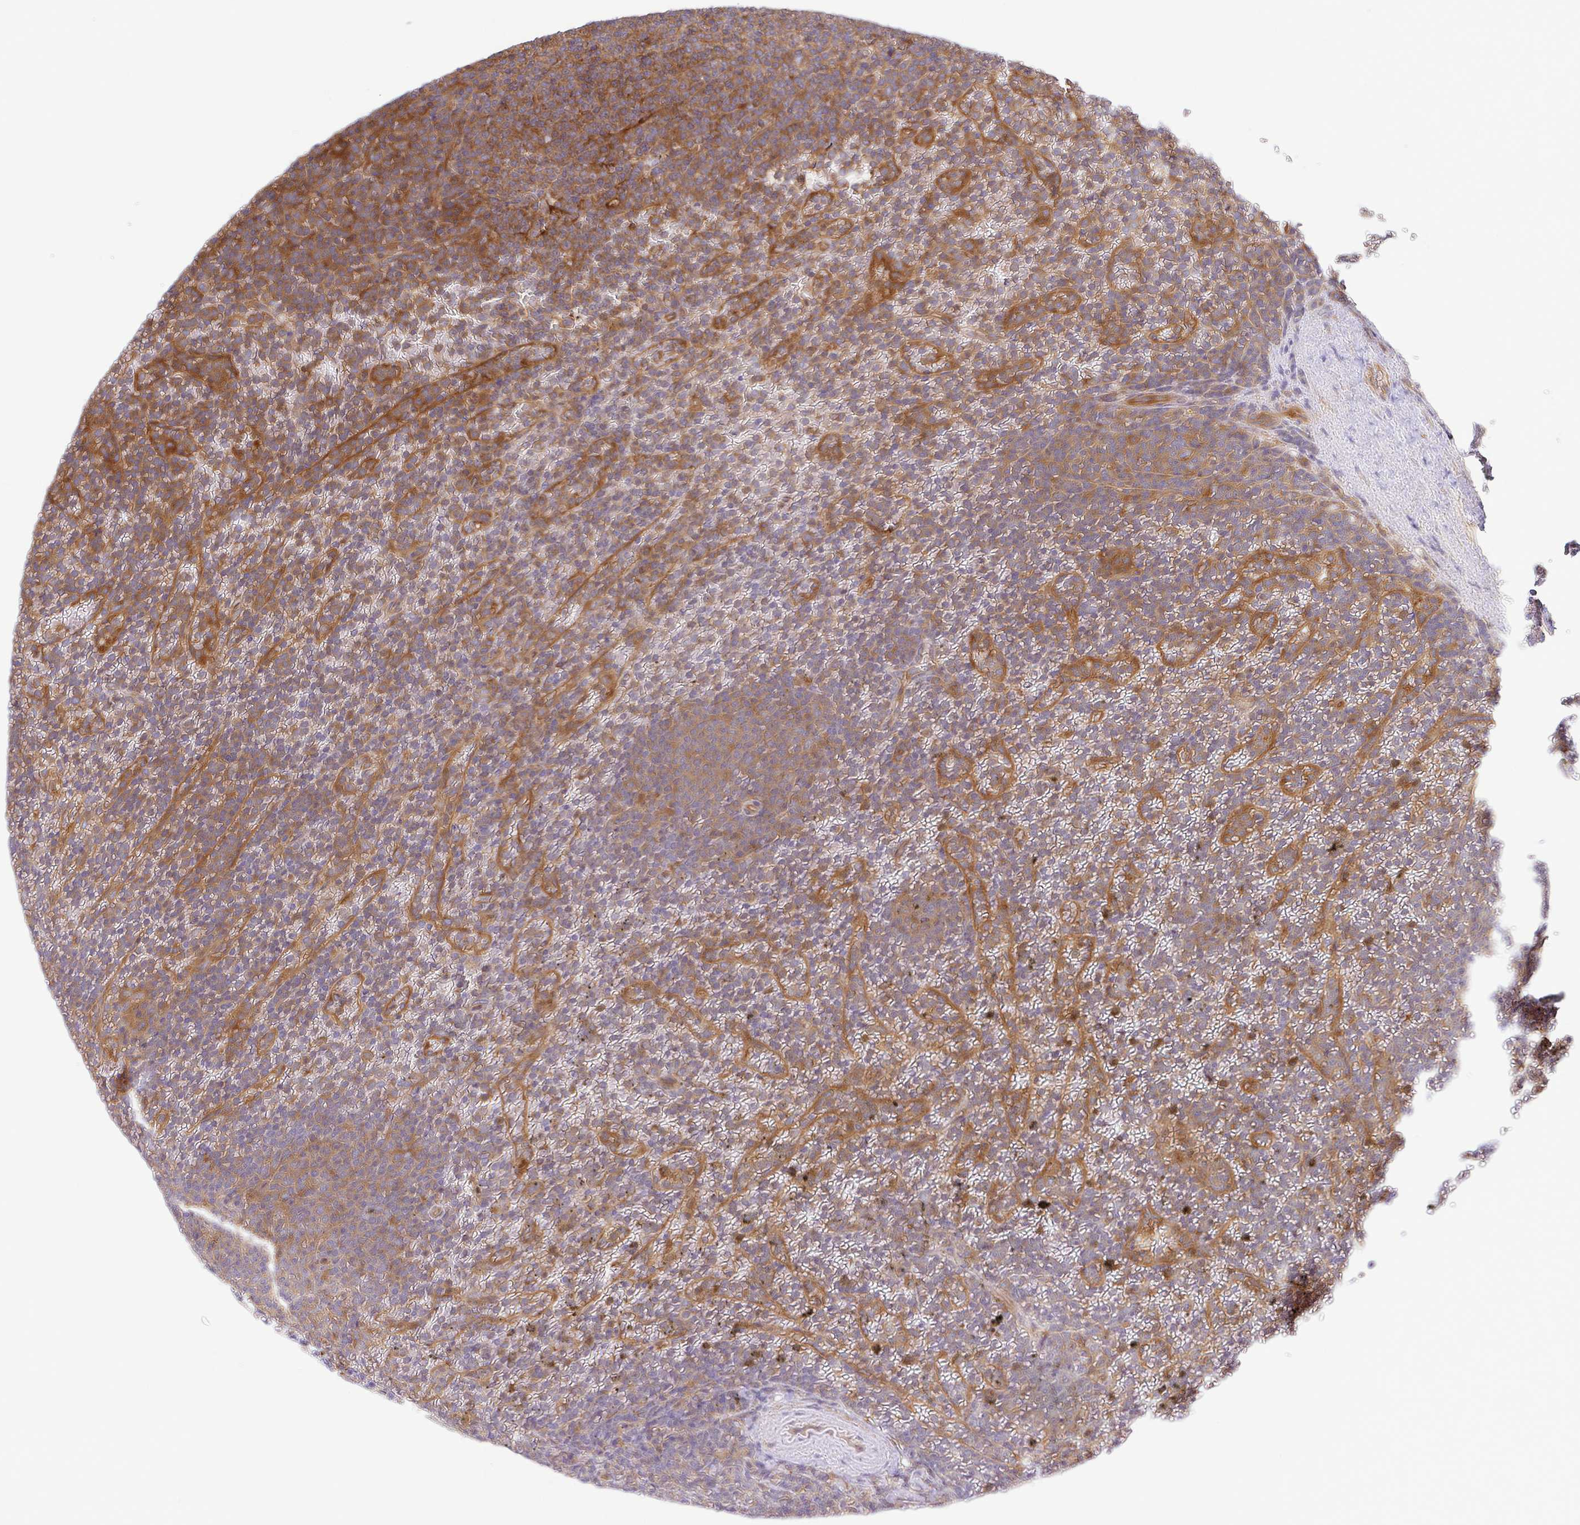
{"staining": {"intensity": "moderate", "quantity": "<25%", "location": "cytoplasmic/membranous"}, "tissue": "lymphoma", "cell_type": "Tumor cells", "image_type": "cancer", "snomed": [{"axis": "morphology", "description": "Malignant lymphoma, non-Hodgkin's type, Low grade"}, {"axis": "topography", "description": "Spleen"}], "caption": "Protein expression analysis of lymphoma reveals moderate cytoplasmic/membranous staining in approximately <25% of tumor cells.", "gene": "KIF5B", "patient": {"sex": "female", "age": 77}}